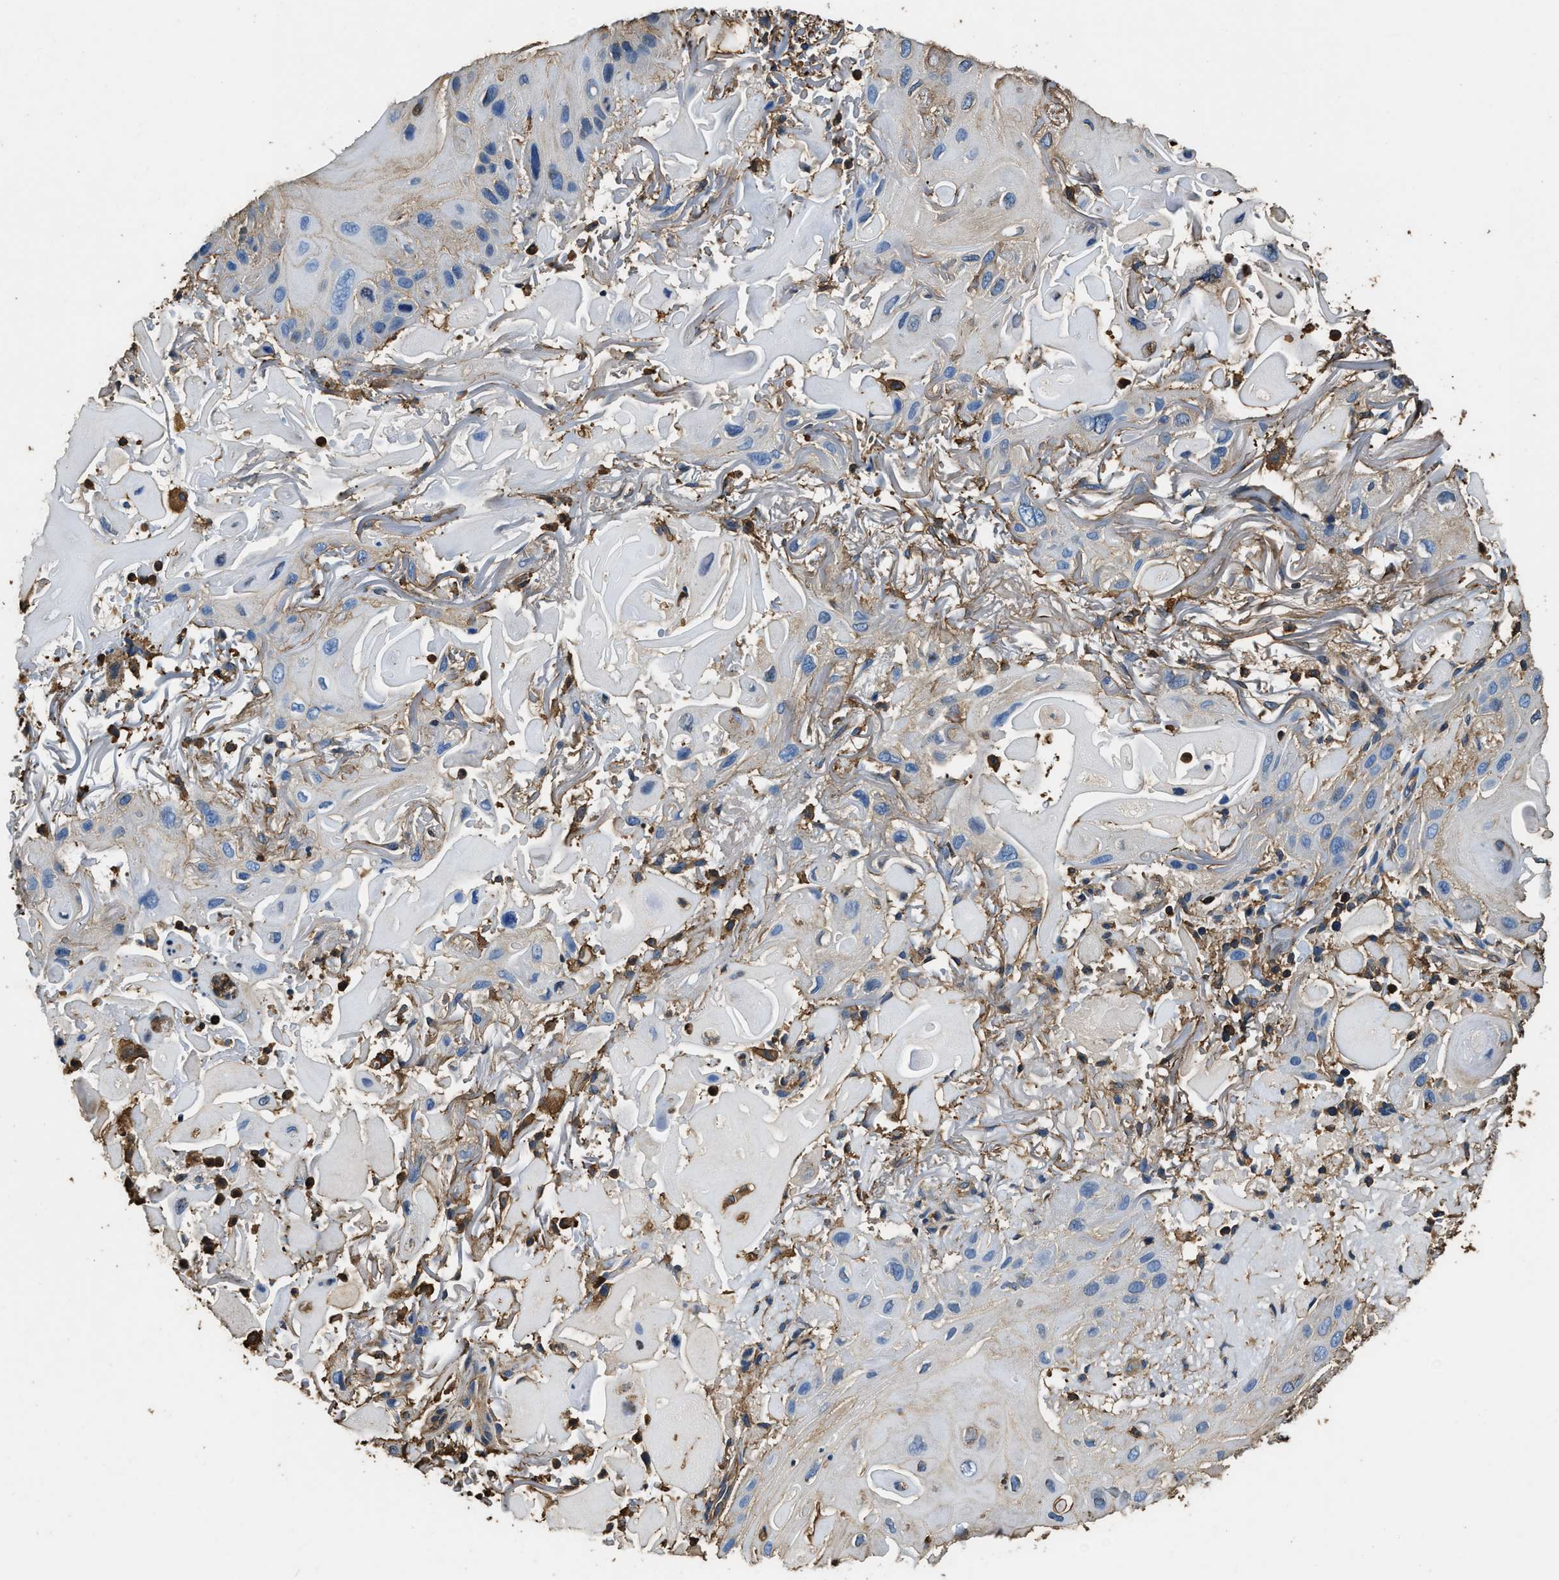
{"staining": {"intensity": "weak", "quantity": "<25%", "location": "cytoplasmic/membranous"}, "tissue": "skin cancer", "cell_type": "Tumor cells", "image_type": "cancer", "snomed": [{"axis": "morphology", "description": "Squamous cell carcinoma, NOS"}, {"axis": "topography", "description": "Skin"}], "caption": "Photomicrograph shows no significant protein expression in tumor cells of skin cancer (squamous cell carcinoma).", "gene": "ACCS", "patient": {"sex": "female", "age": 77}}